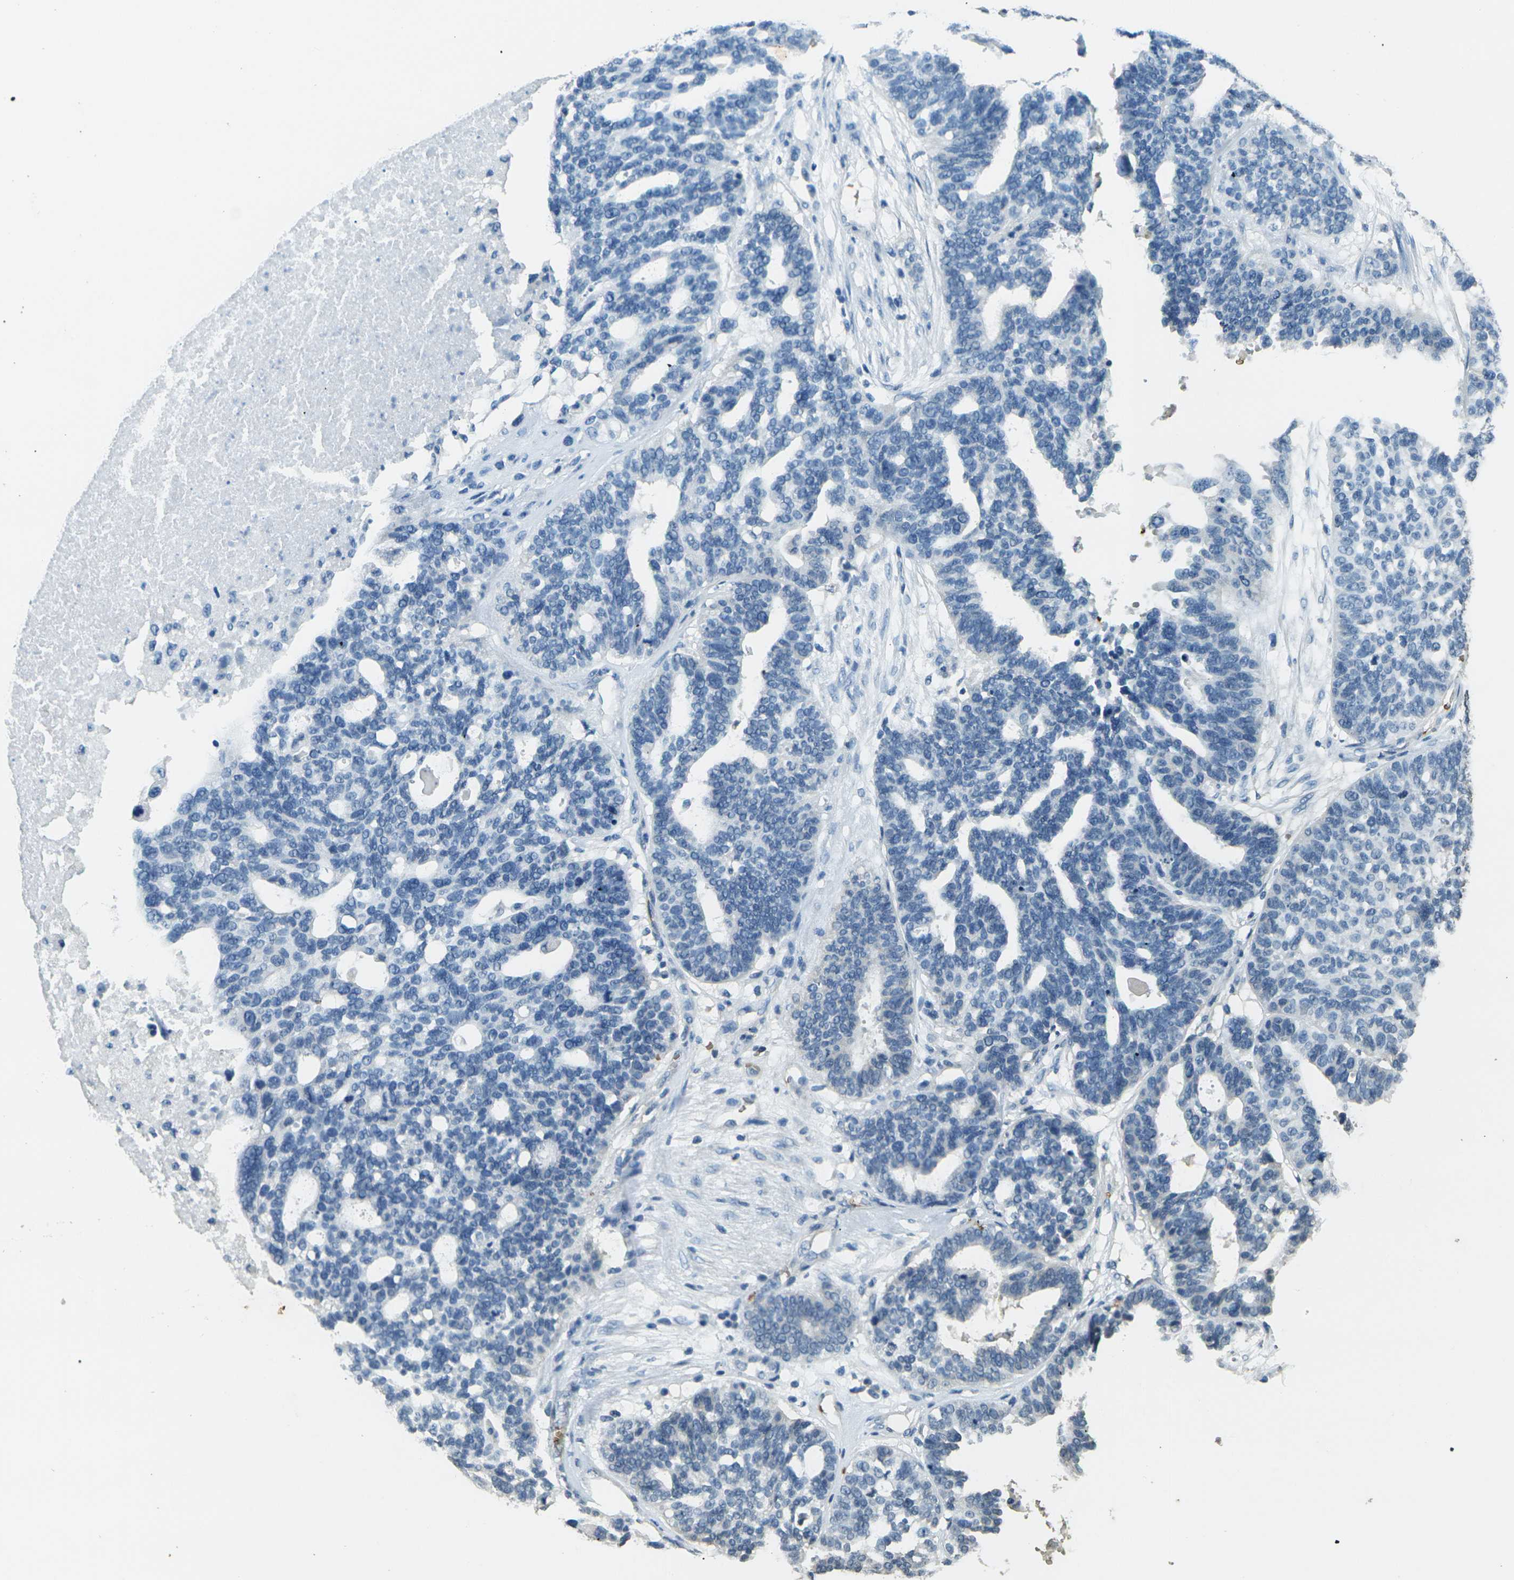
{"staining": {"intensity": "negative", "quantity": "none", "location": "none"}, "tissue": "ovarian cancer", "cell_type": "Tumor cells", "image_type": "cancer", "snomed": [{"axis": "morphology", "description": "Cystadenocarcinoma, serous, NOS"}, {"axis": "topography", "description": "Ovary"}], "caption": "A photomicrograph of ovarian cancer (serous cystadenocarcinoma) stained for a protein shows no brown staining in tumor cells.", "gene": "HBB", "patient": {"sex": "female", "age": 59}}